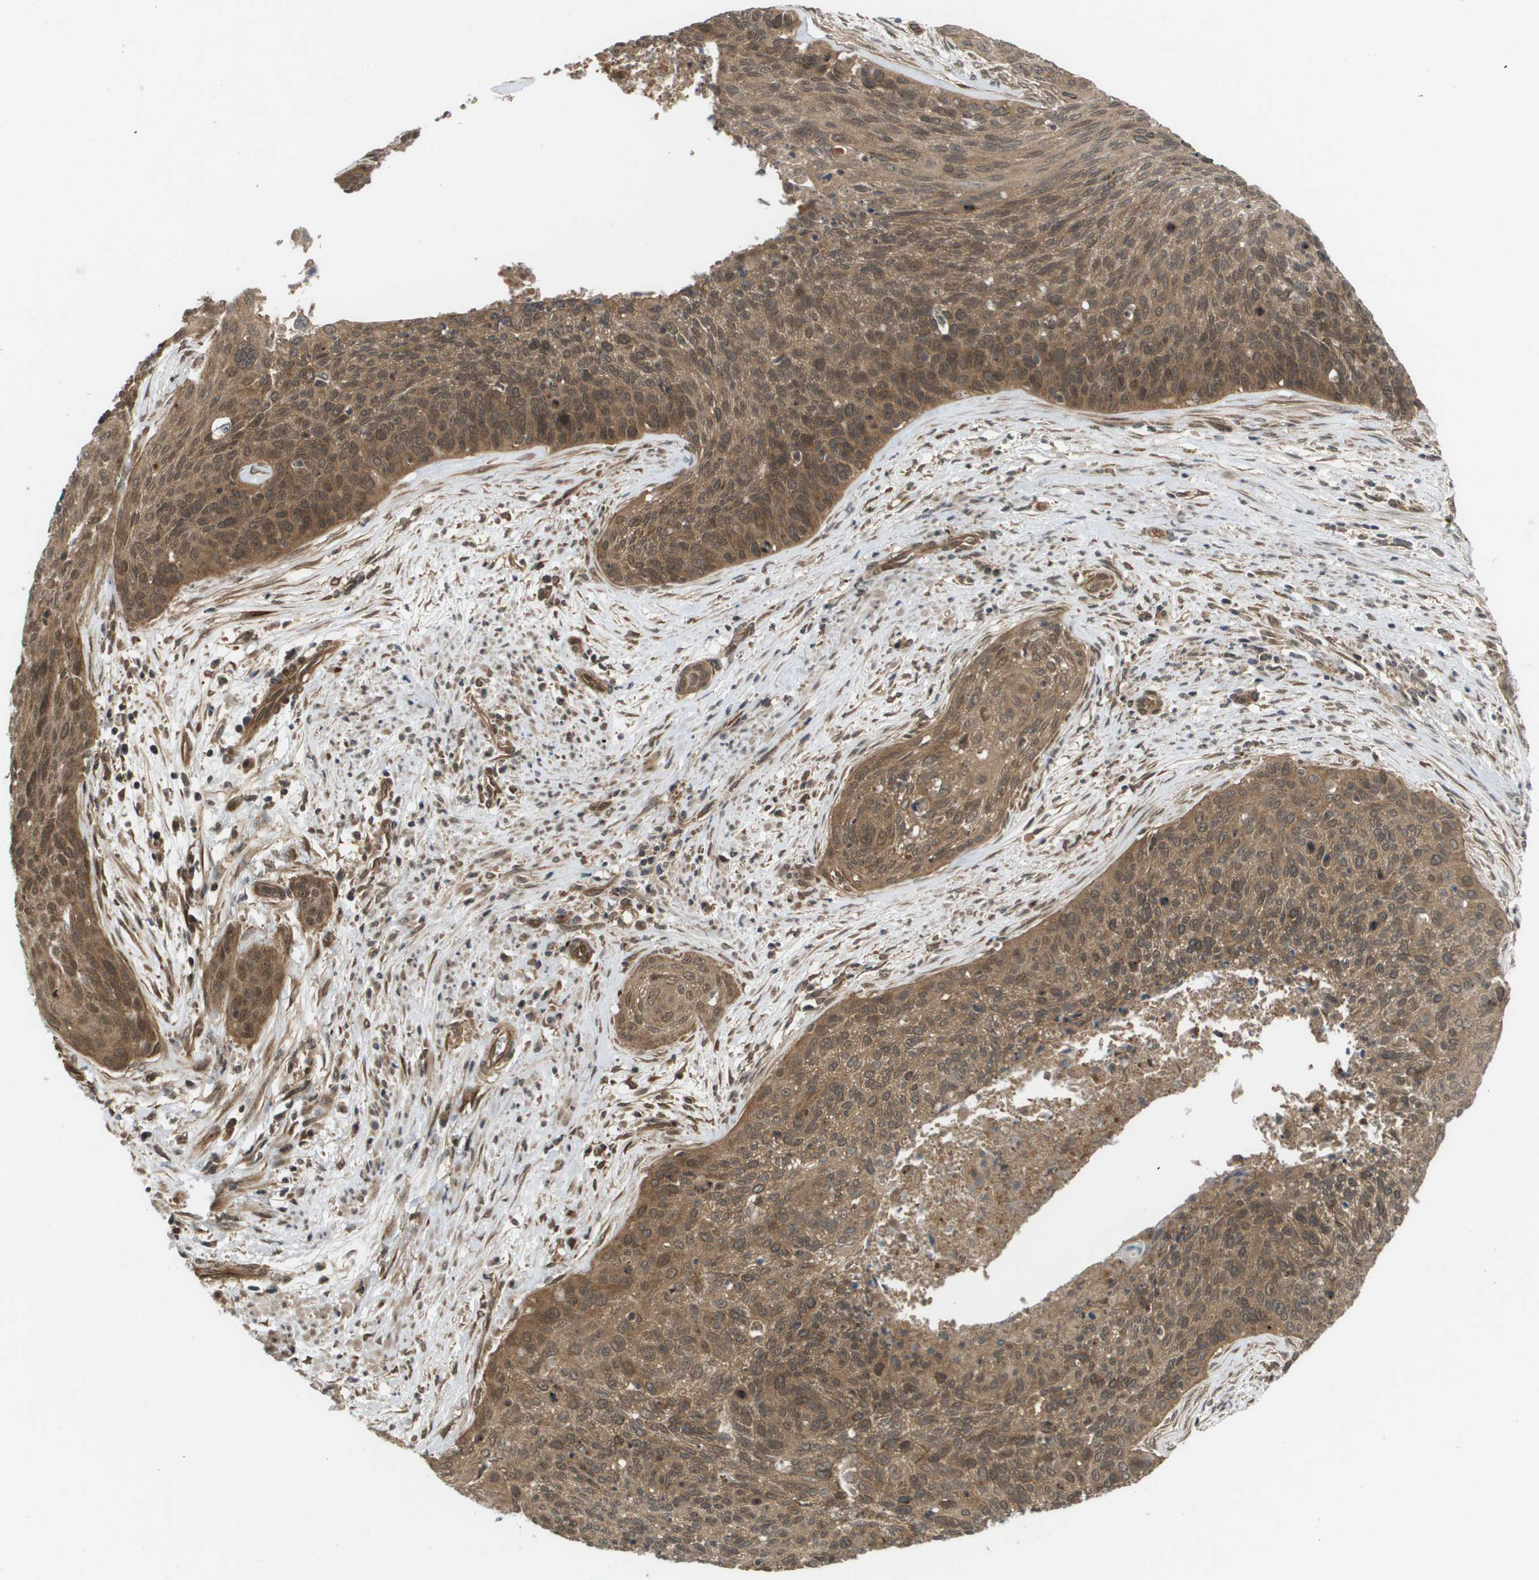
{"staining": {"intensity": "moderate", "quantity": ">75%", "location": "cytoplasmic/membranous,nuclear"}, "tissue": "cervical cancer", "cell_type": "Tumor cells", "image_type": "cancer", "snomed": [{"axis": "morphology", "description": "Squamous cell carcinoma, NOS"}, {"axis": "topography", "description": "Cervix"}], "caption": "A medium amount of moderate cytoplasmic/membranous and nuclear positivity is present in about >75% of tumor cells in cervical cancer (squamous cell carcinoma) tissue.", "gene": "CTPS2", "patient": {"sex": "female", "age": 55}}